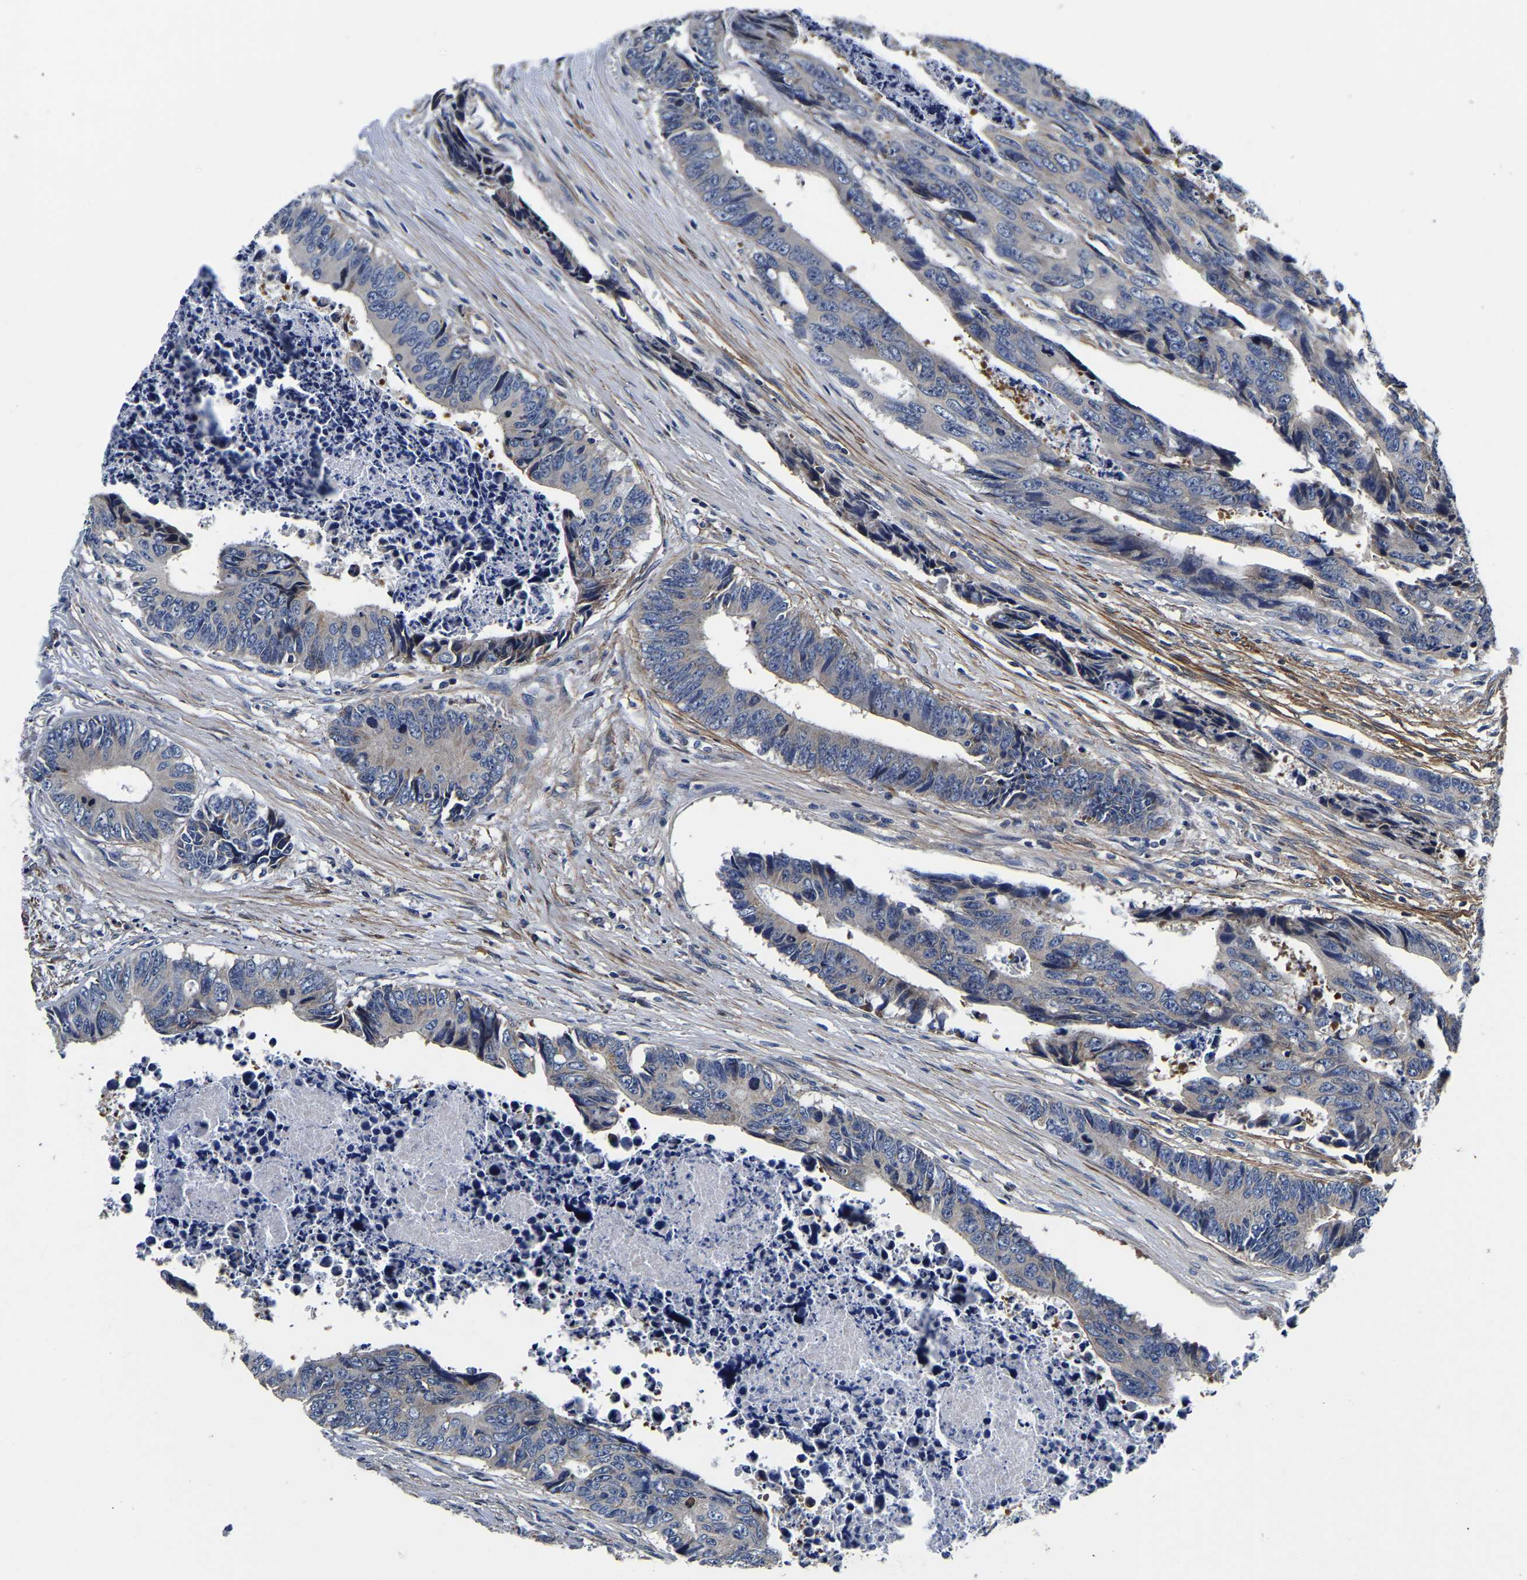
{"staining": {"intensity": "negative", "quantity": "none", "location": "none"}, "tissue": "colorectal cancer", "cell_type": "Tumor cells", "image_type": "cancer", "snomed": [{"axis": "morphology", "description": "Adenocarcinoma, NOS"}, {"axis": "topography", "description": "Rectum"}], "caption": "DAB immunohistochemical staining of human colorectal cancer (adenocarcinoma) exhibits no significant expression in tumor cells.", "gene": "KCTD17", "patient": {"sex": "male", "age": 84}}